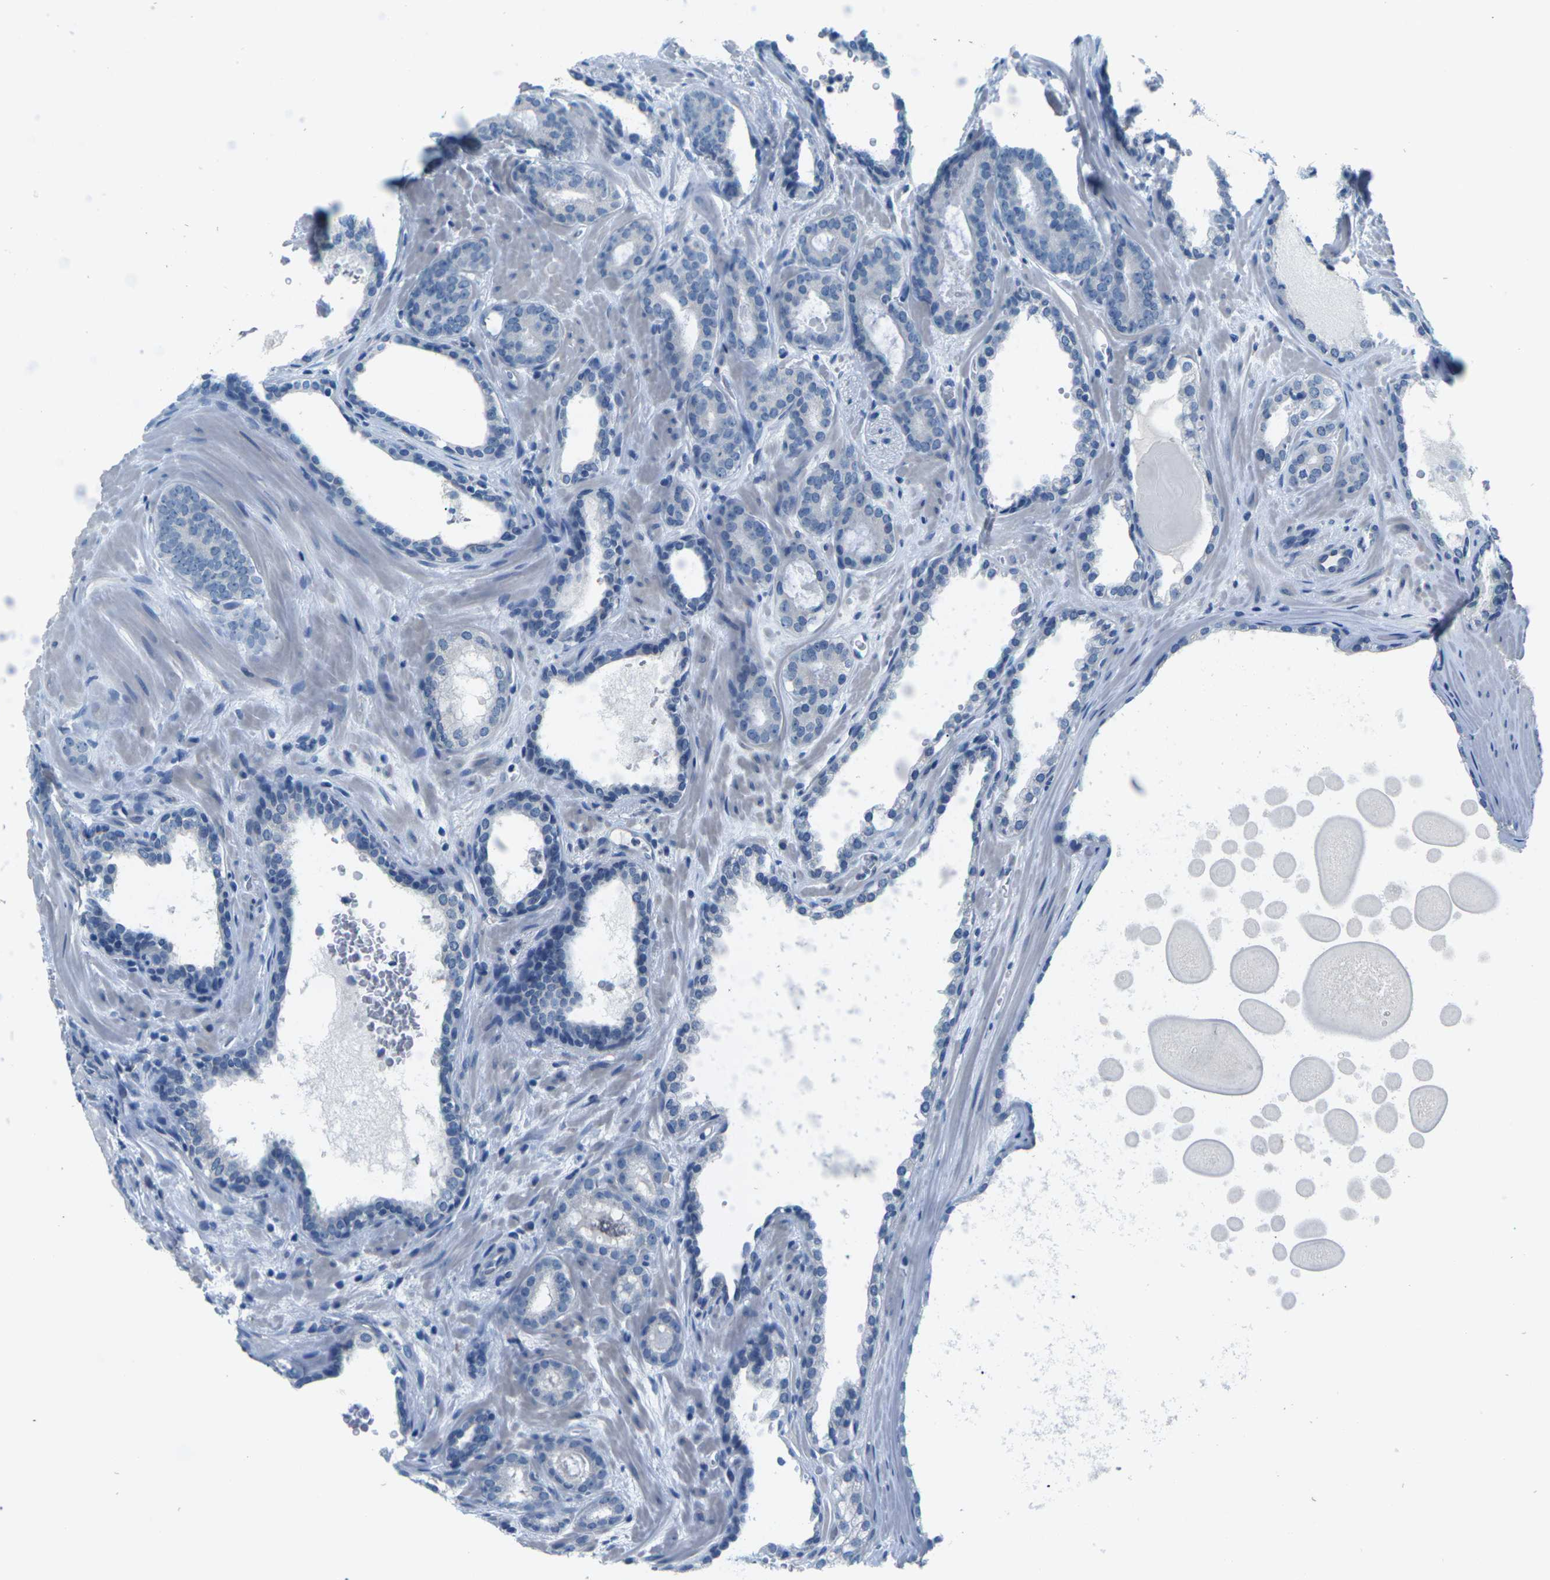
{"staining": {"intensity": "negative", "quantity": "none", "location": "none"}, "tissue": "prostate cancer", "cell_type": "Tumor cells", "image_type": "cancer", "snomed": [{"axis": "morphology", "description": "Adenocarcinoma, High grade"}, {"axis": "topography", "description": "Prostate"}], "caption": "High magnification brightfield microscopy of prostate high-grade adenocarcinoma stained with DAB (brown) and counterstained with hematoxylin (blue): tumor cells show no significant positivity.", "gene": "UMOD", "patient": {"sex": "male", "age": 60}}